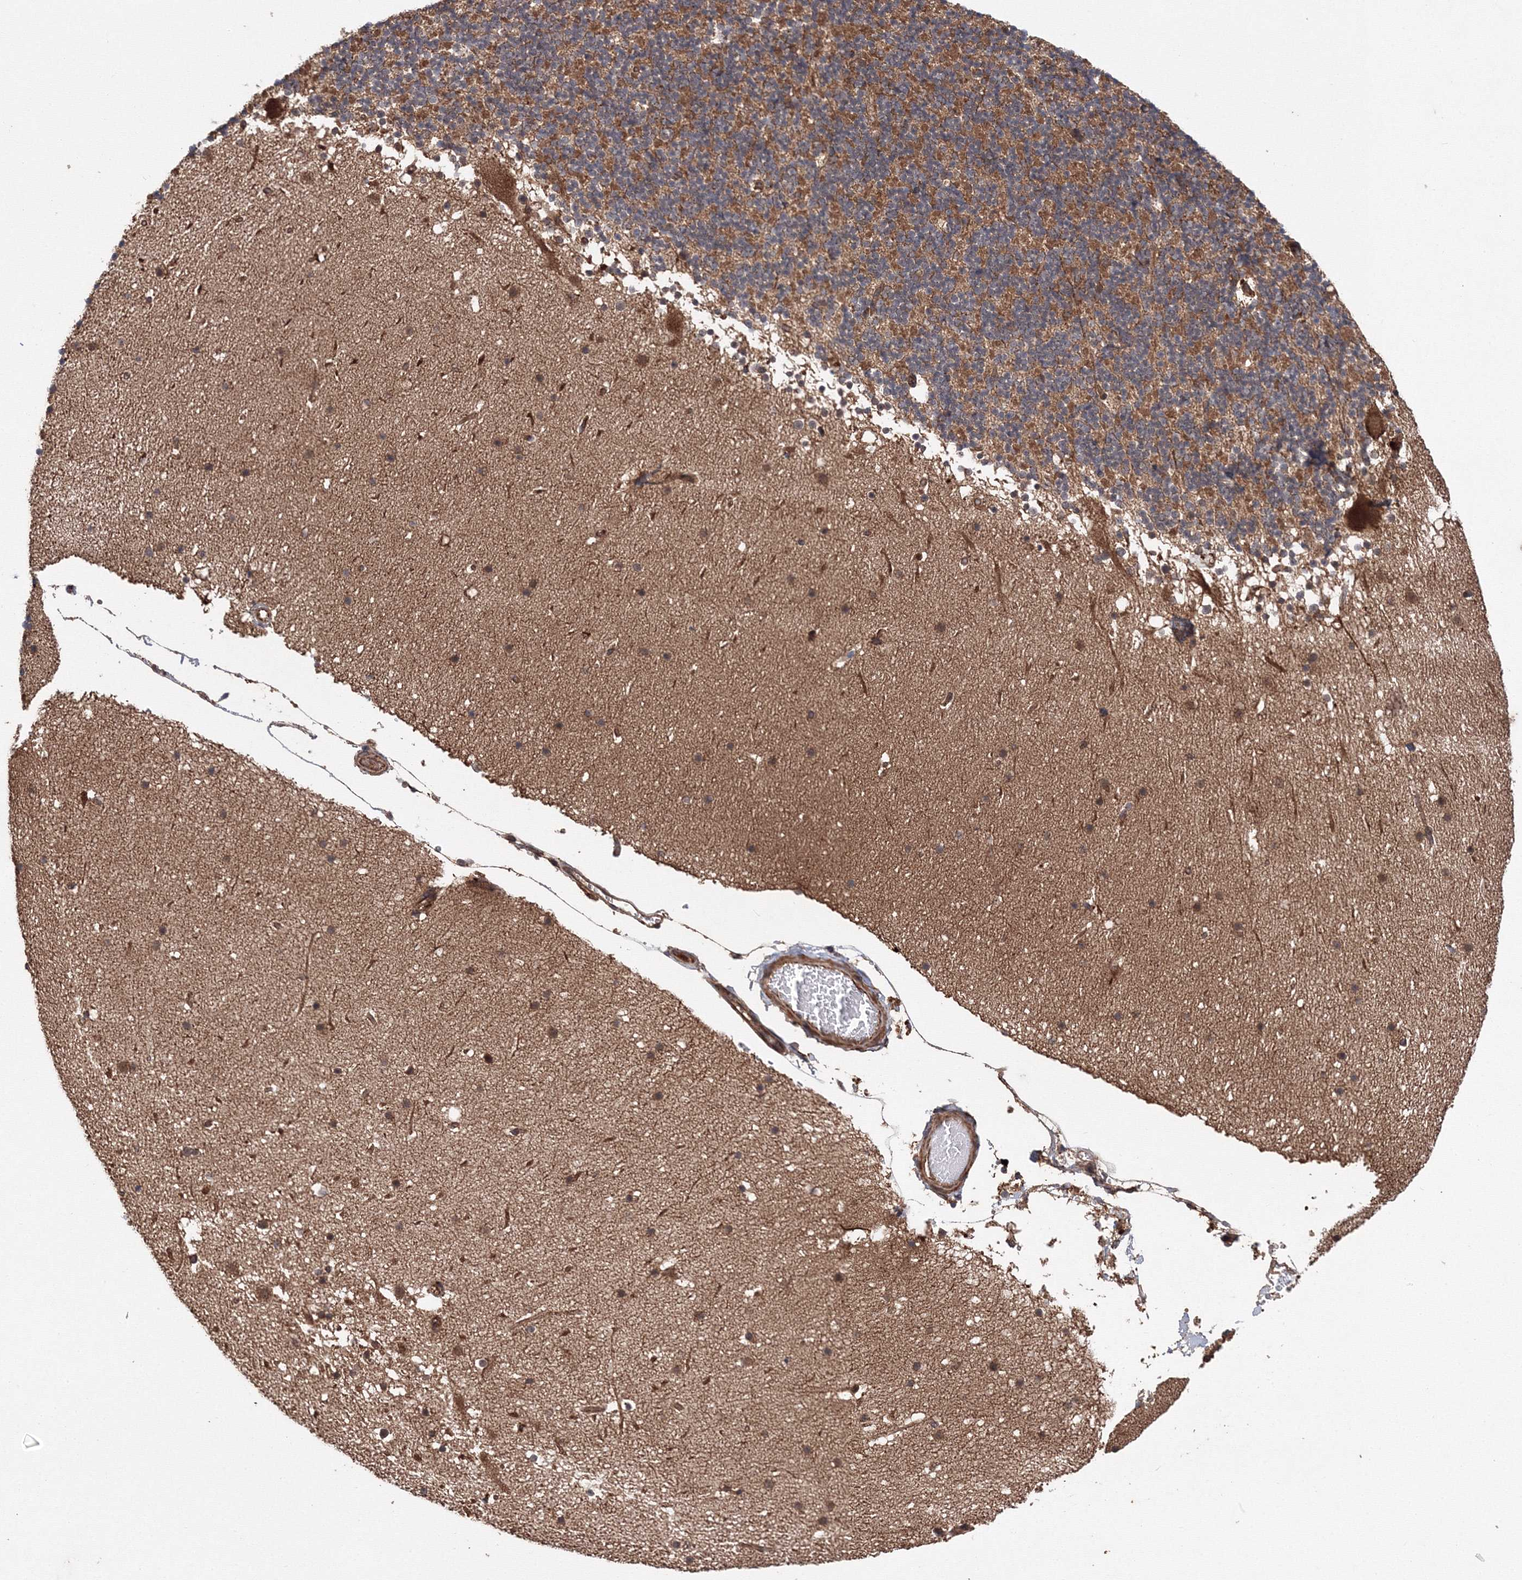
{"staining": {"intensity": "moderate", "quantity": "25%-75%", "location": "cytoplasmic/membranous"}, "tissue": "cerebellum", "cell_type": "Cells in granular layer", "image_type": "normal", "snomed": [{"axis": "morphology", "description": "Normal tissue, NOS"}, {"axis": "topography", "description": "Cerebellum"}], "caption": "Cerebellum stained with DAB IHC exhibits medium levels of moderate cytoplasmic/membranous staining in about 25%-75% of cells in granular layer.", "gene": "ATG3", "patient": {"sex": "male", "age": 57}}